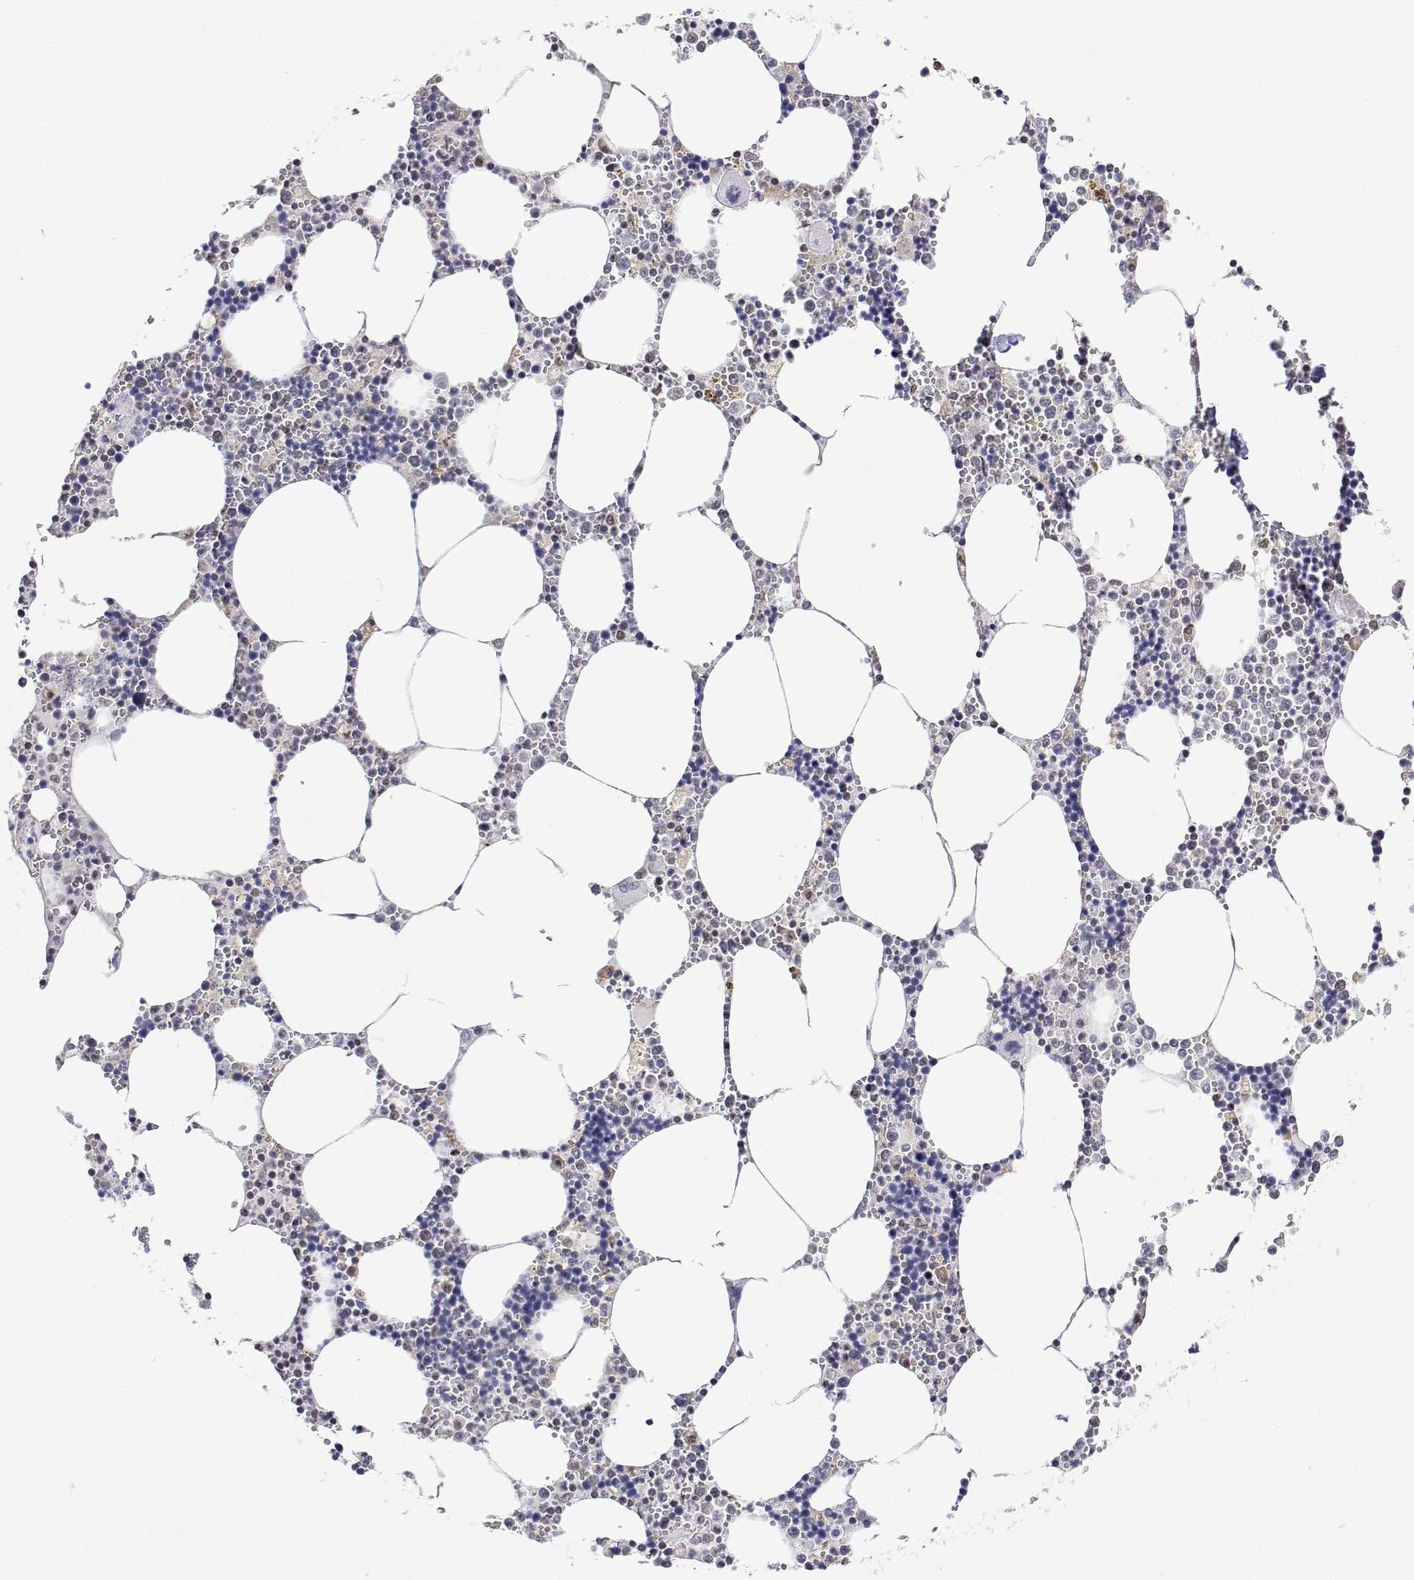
{"staining": {"intensity": "weak", "quantity": "<25%", "location": "nuclear"}, "tissue": "bone marrow", "cell_type": "Hematopoietic cells", "image_type": "normal", "snomed": [{"axis": "morphology", "description": "Normal tissue, NOS"}, {"axis": "topography", "description": "Bone marrow"}], "caption": "Immunohistochemistry photomicrograph of benign bone marrow: human bone marrow stained with DAB (3,3'-diaminobenzidine) reveals no significant protein expression in hematopoietic cells.", "gene": "ADAR", "patient": {"sex": "male", "age": 54}}